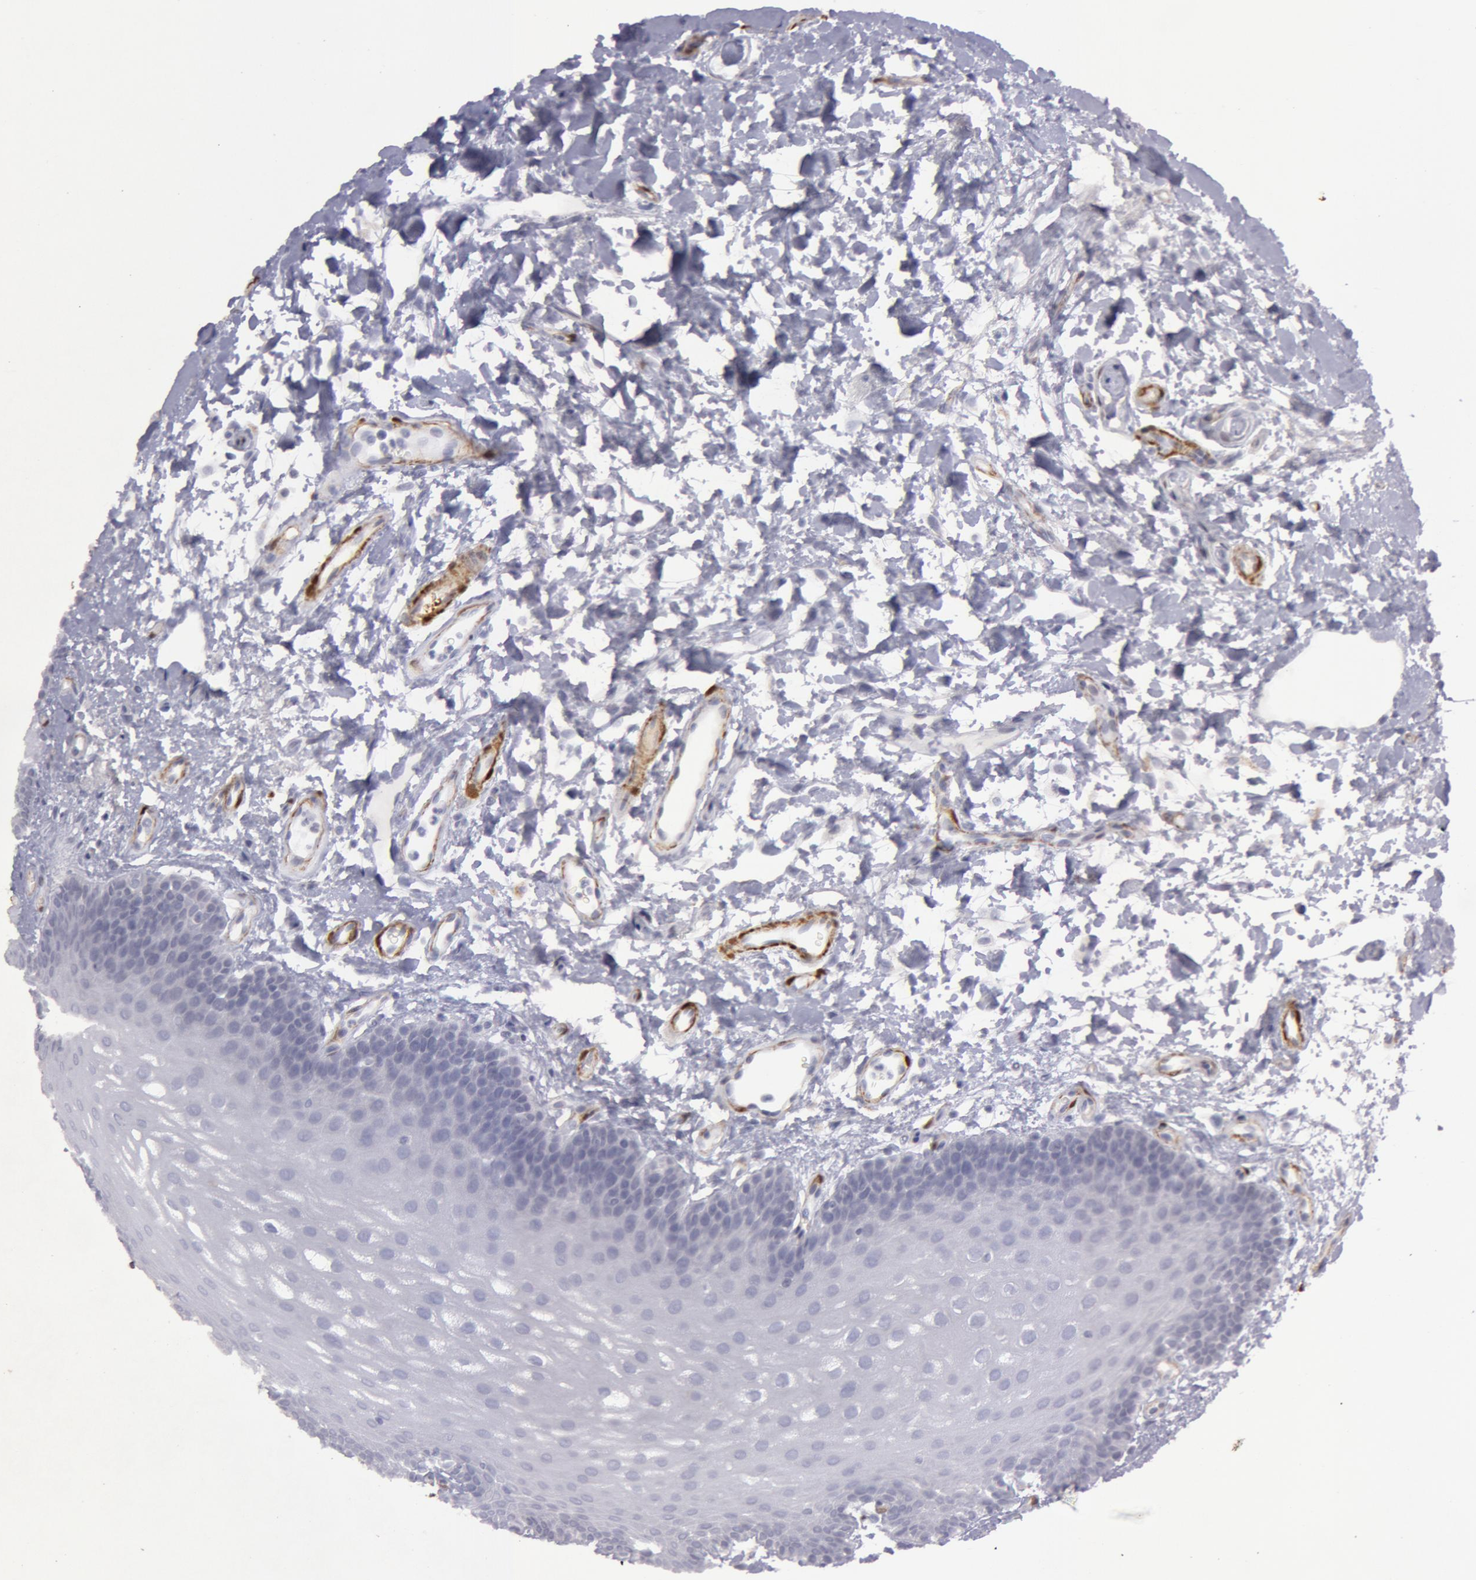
{"staining": {"intensity": "weak", "quantity": "<25%", "location": "cytoplasmic/membranous"}, "tissue": "oral mucosa", "cell_type": "Squamous epithelial cells", "image_type": "normal", "snomed": [{"axis": "morphology", "description": "Normal tissue, NOS"}, {"axis": "topography", "description": "Oral tissue"}], "caption": "An immunohistochemistry (IHC) histopathology image of normal oral mucosa is shown. There is no staining in squamous epithelial cells of oral mucosa.", "gene": "TAGLN", "patient": {"sex": "male", "age": 62}}